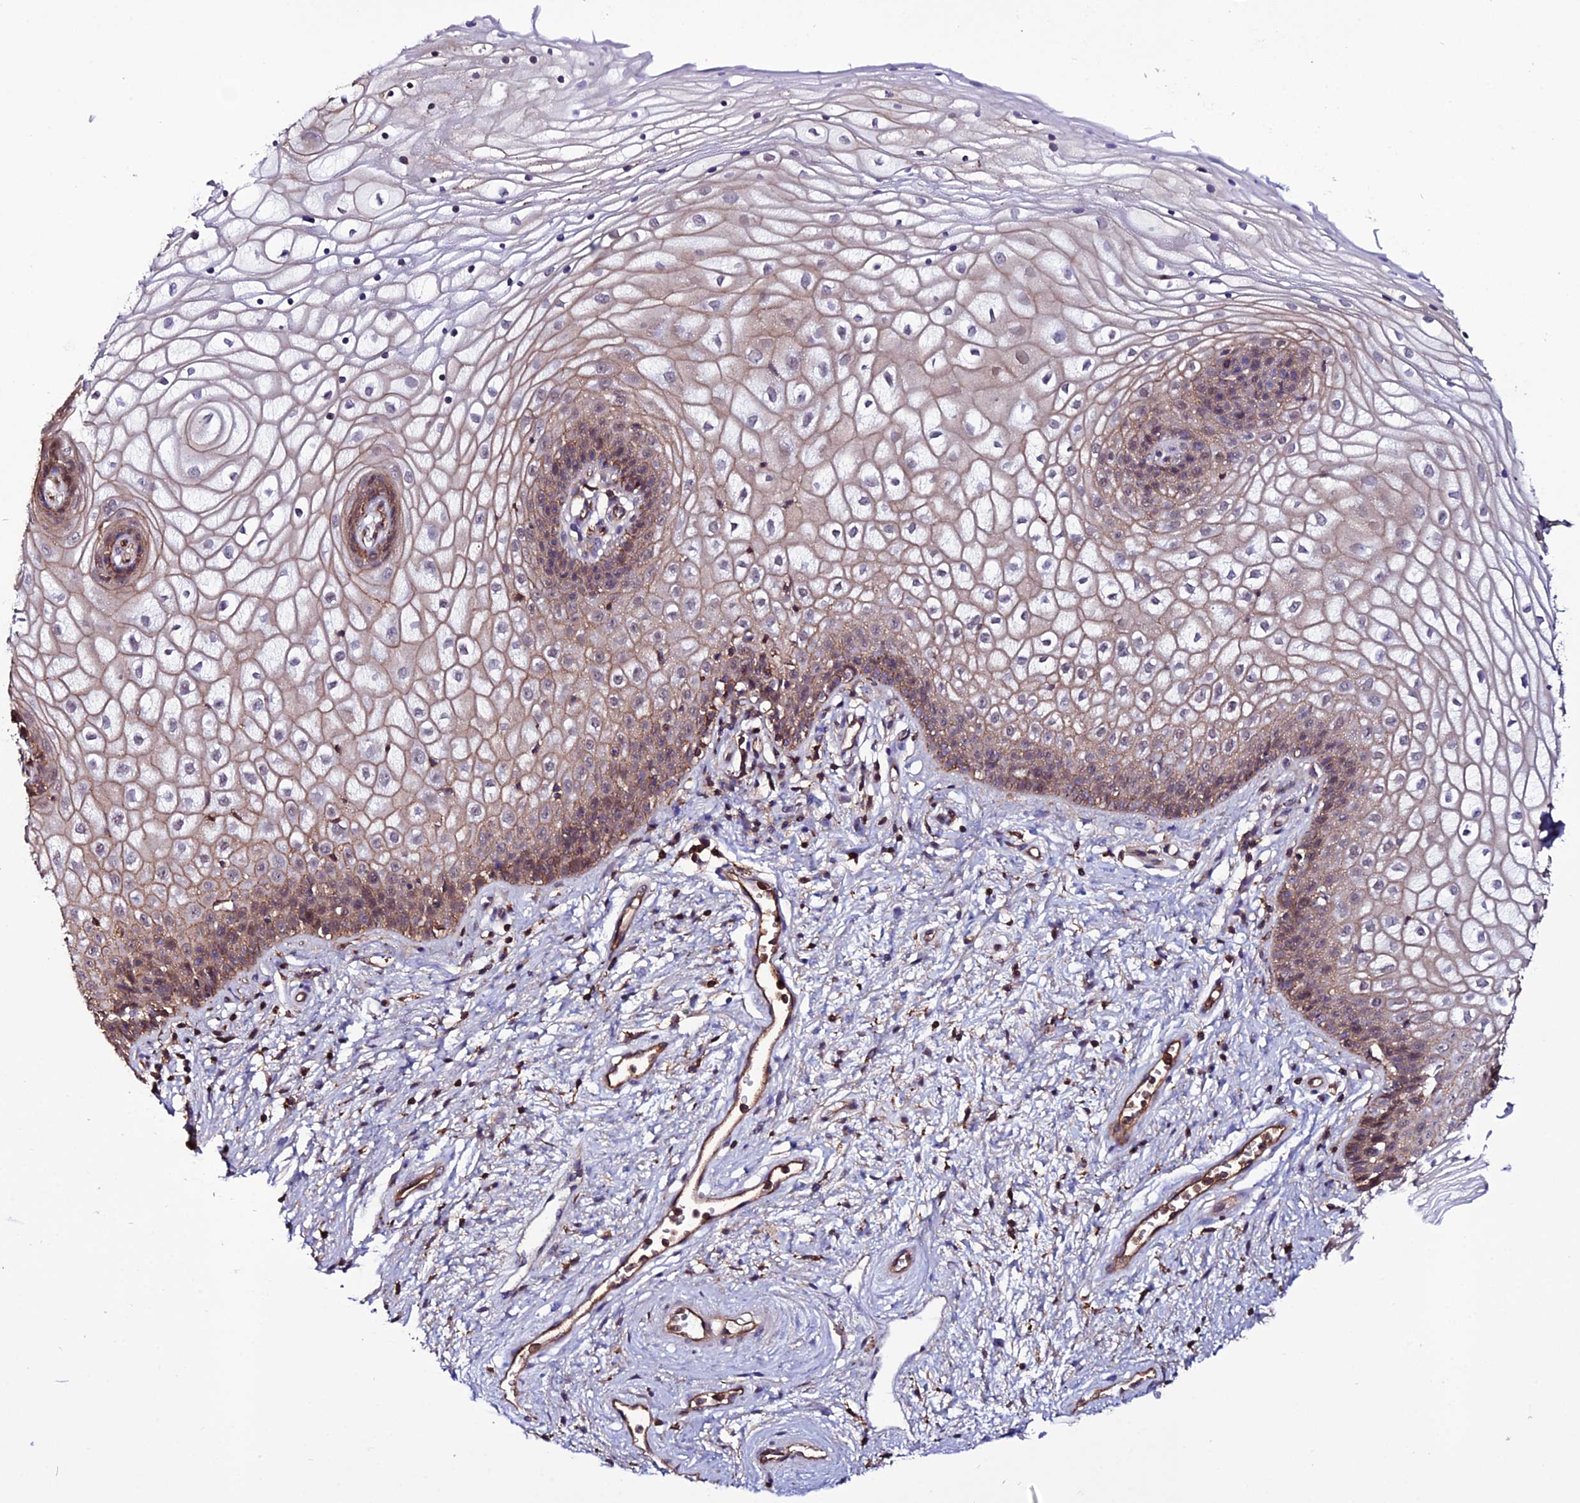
{"staining": {"intensity": "moderate", "quantity": "25%-75%", "location": "cytoplasmic/membranous"}, "tissue": "vagina", "cell_type": "Squamous epithelial cells", "image_type": "normal", "snomed": [{"axis": "morphology", "description": "Normal tissue, NOS"}, {"axis": "topography", "description": "Vagina"}], "caption": "High-magnification brightfield microscopy of benign vagina stained with DAB (3,3'-diaminobenzidine) (brown) and counterstained with hematoxylin (blue). squamous epithelial cells exhibit moderate cytoplasmic/membranous positivity is identified in approximately25%-75% of cells.", "gene": "USP17L10", "patient": {"sex": "female", "age": 34}}